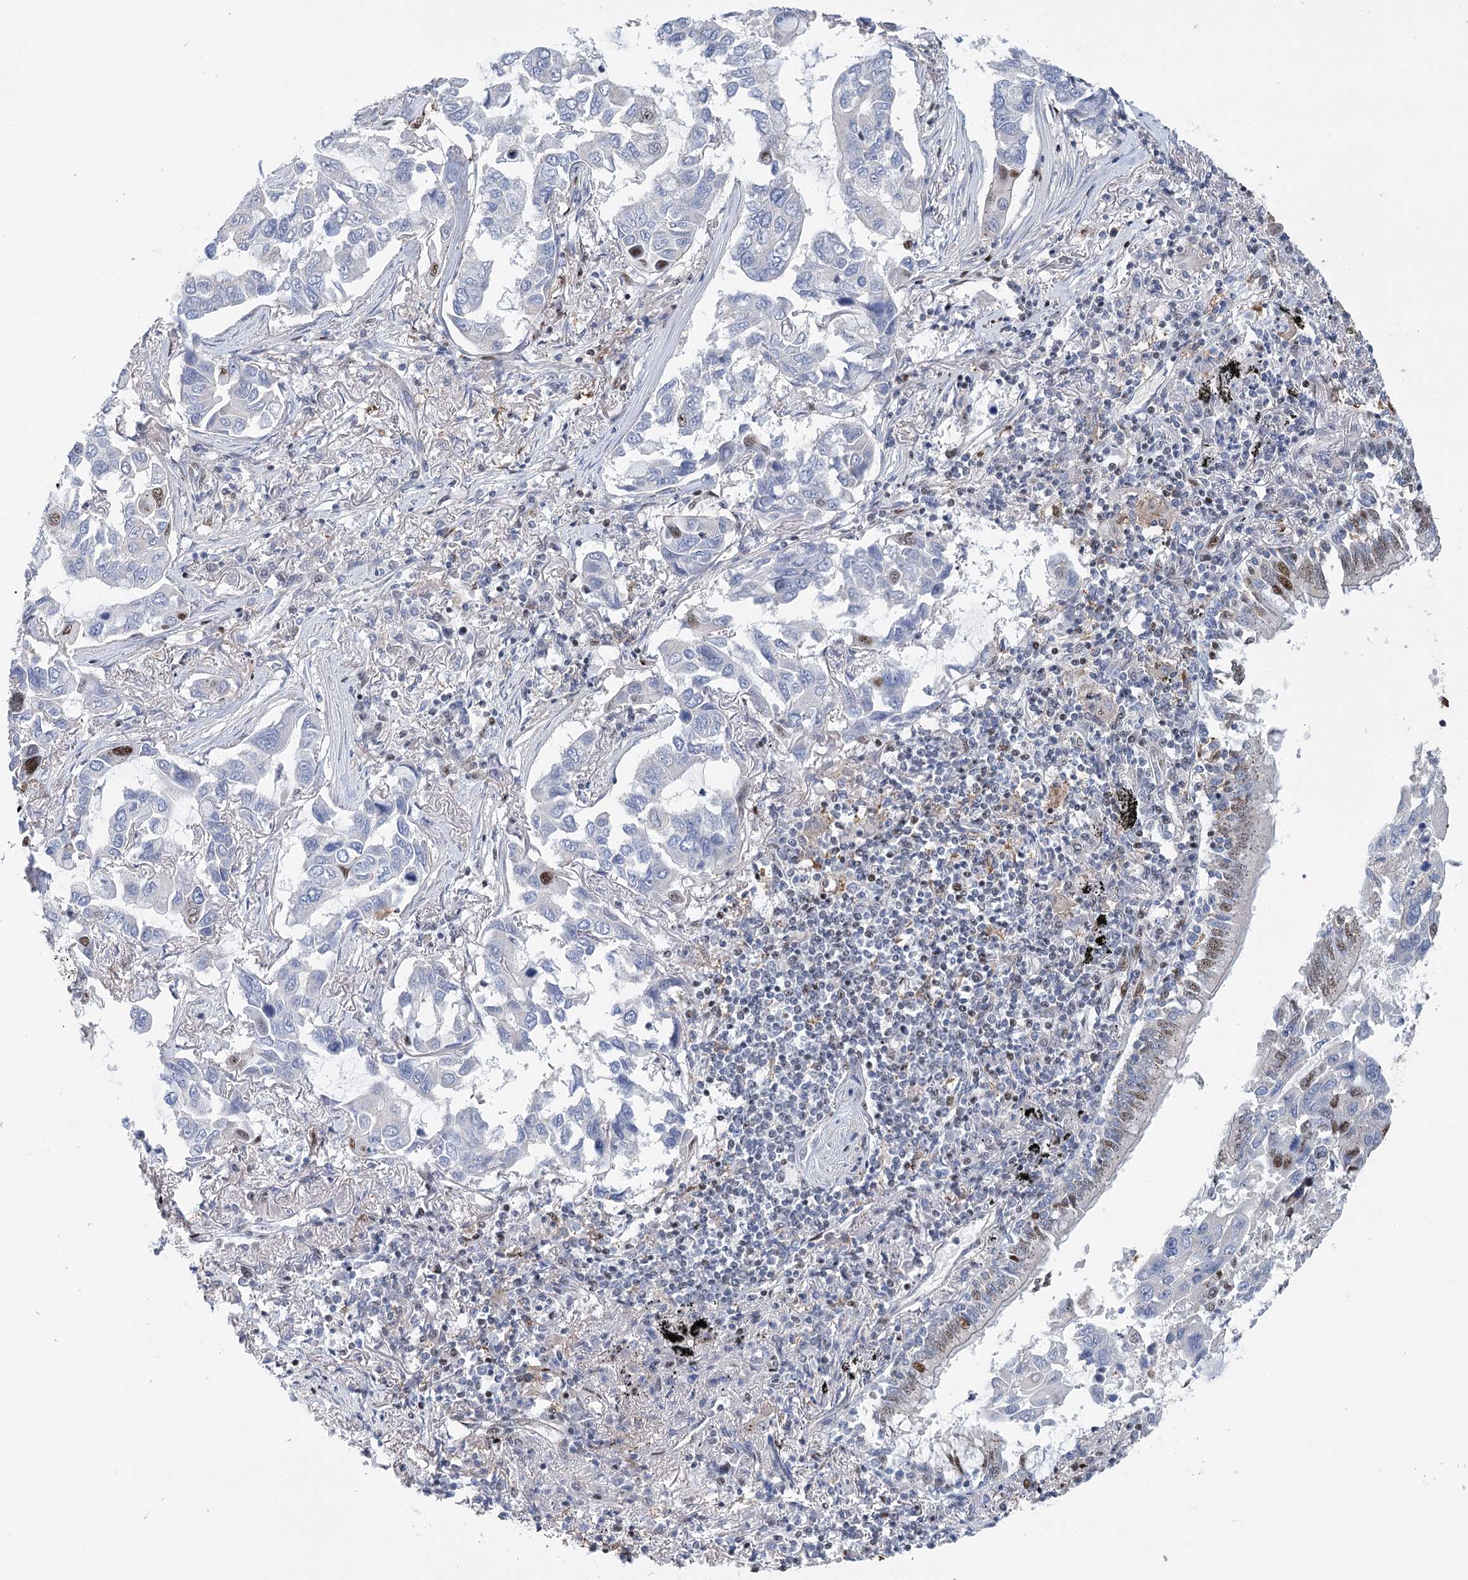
{"staining": {"intensity": "moderate", "quantity": "<25%", "location": "nuclear"}, "tissue": "lung cancer", "cell_type": "Tumor cells", "image_type": "cancer", "snomed": [{"axis": "morphology", "description": "Adenocarcinoma, NOS"}, {"axis": "topography", "description": "Lung"}], "caption": "High-power microscopy captured an IHC histopathology image of adenocarcinoma (lung), revealing moderate nuclear expression in approximately <25% of tumor cells.", "gene": "CAMTA1", "patient": {"sex": "male", "age": 64}}